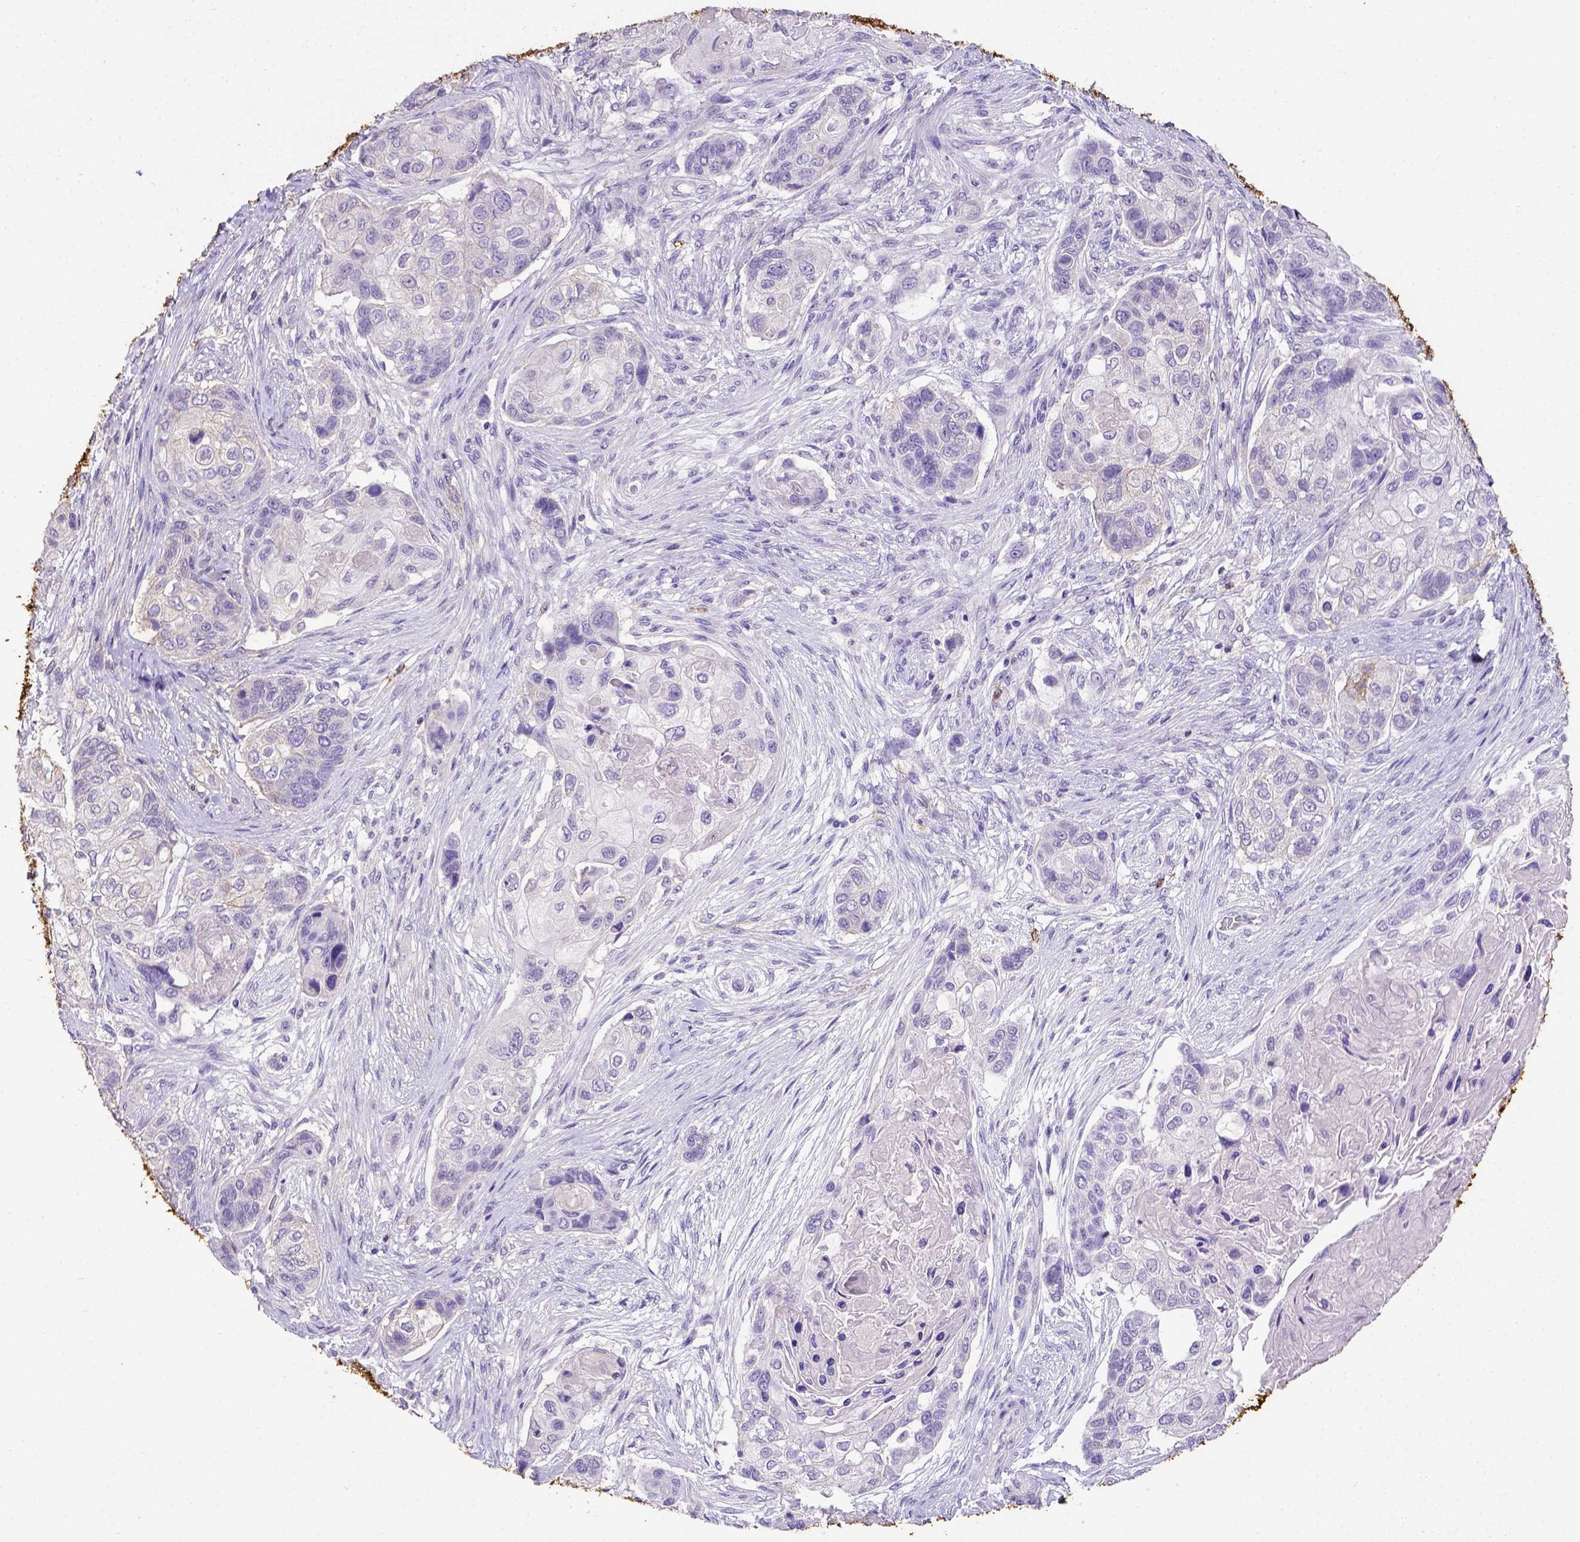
{"staining": {"intensity": "negative", "quantity": "none", "location": "none"}, "tissue": "lung cancer", "cell_type": "Tumor cells", "image_type": "cancer", "snomed": [{"axis": "morphology", "description": "Squamous cell carcinoma, NOS"}, {"axis": "topography", "description": "Lung"}], "caption": "Tumor cells show no significant protein positivity in squamous cell carcinoma (lung).", "gene": "B3GAT1", "patient": {"sex": "male", "age": 69}}